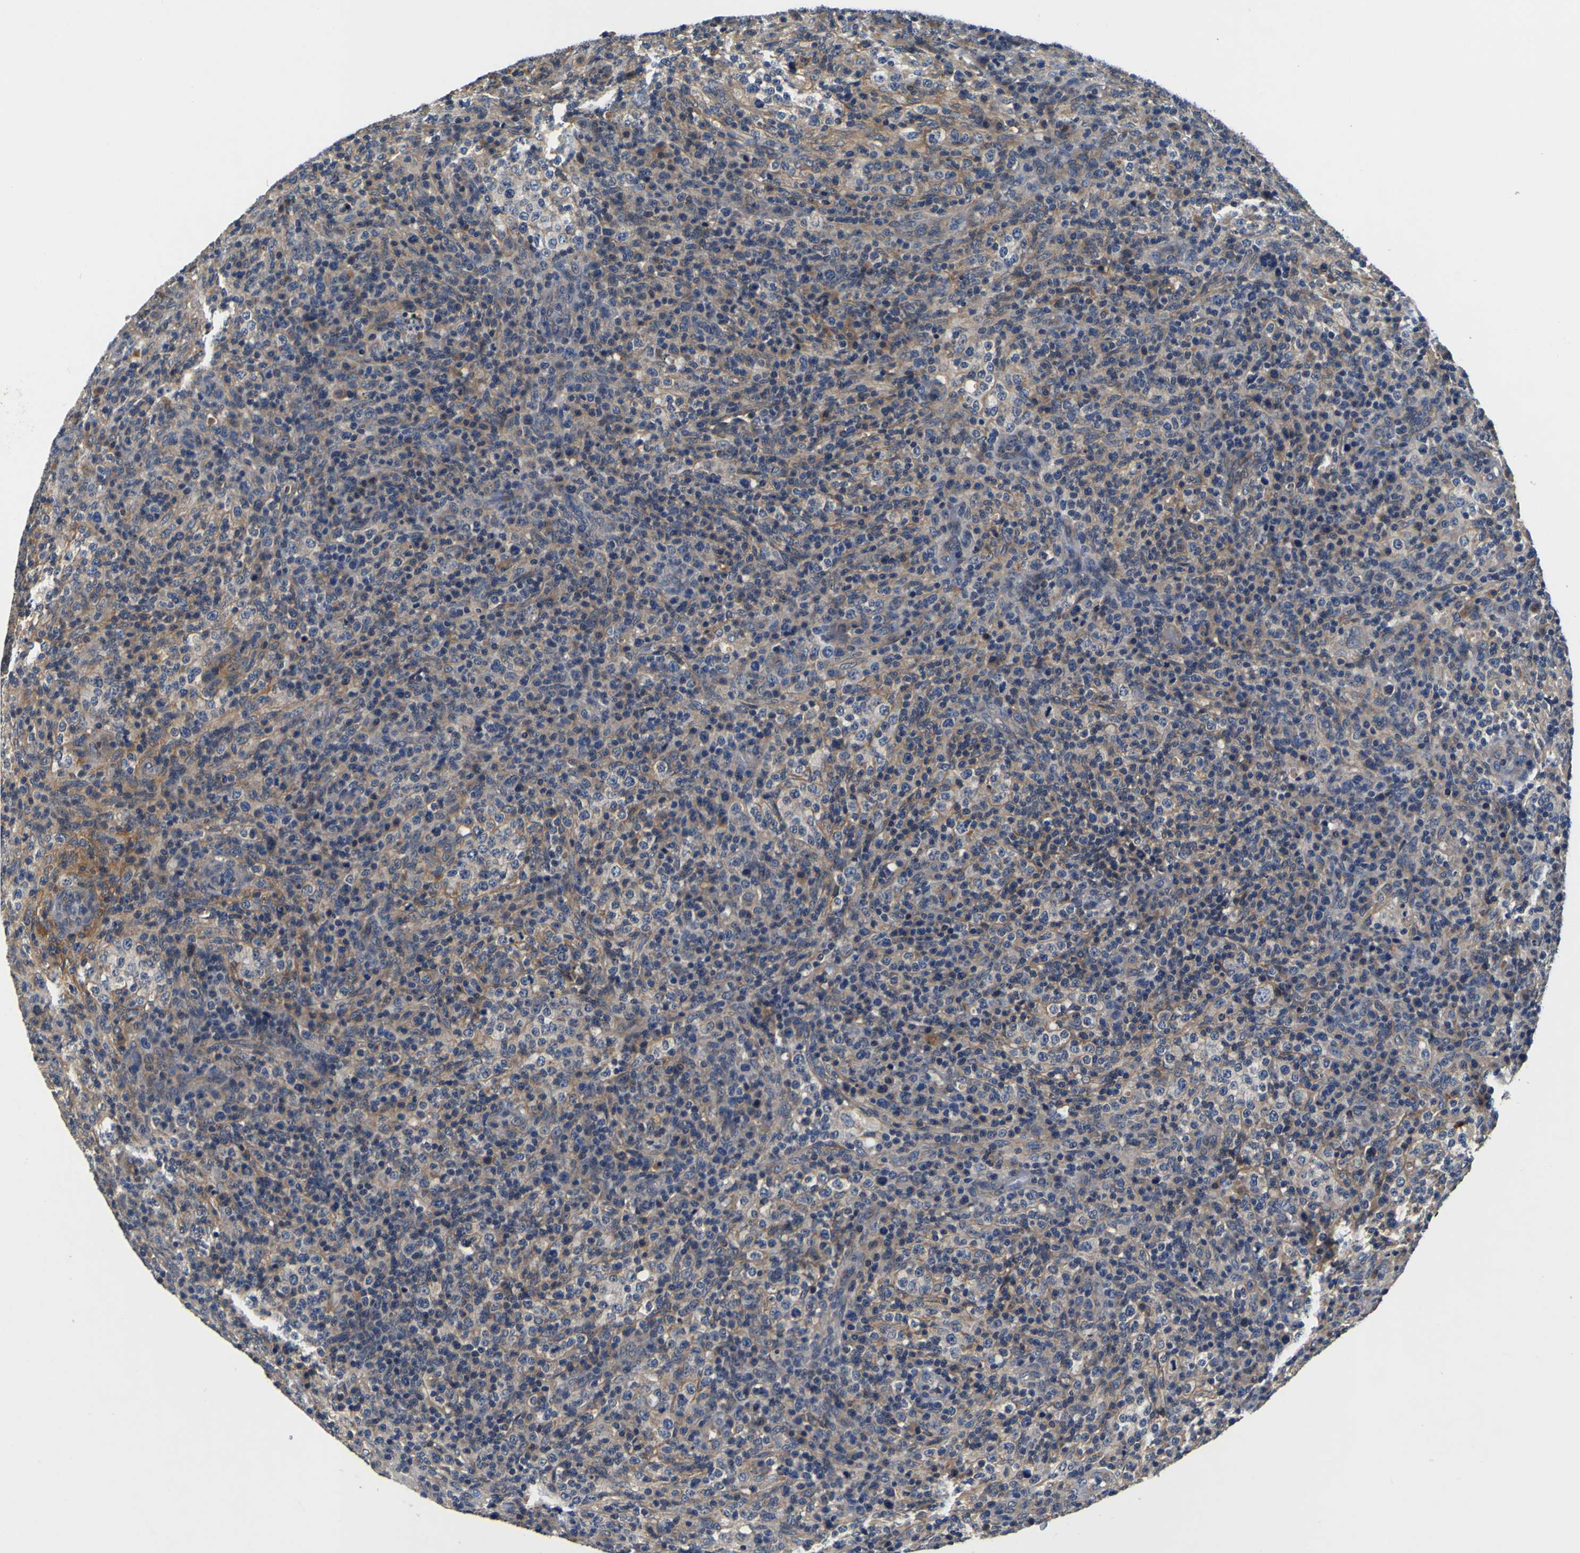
{"staining": {"intensity": "negative", "quantity": "none", "location": "none"}, "tissue": "lymphoma", "cell_type": "Tumor cells", "image_type": "cancer", "snomed": [{"axis": "morphology", "description": "Malignant lymphoma, non-Hodgkin's type, High grade"}, {"axis": "topography", "description": "Lymph node"}], "caption": "A micrograph of human malignant lymphoma, non-Hodgkin's type (high-grade) is negative for staining in tumor cells.", "gene": "EPHB4", "patient": {"sex": "female", "age": 76}}